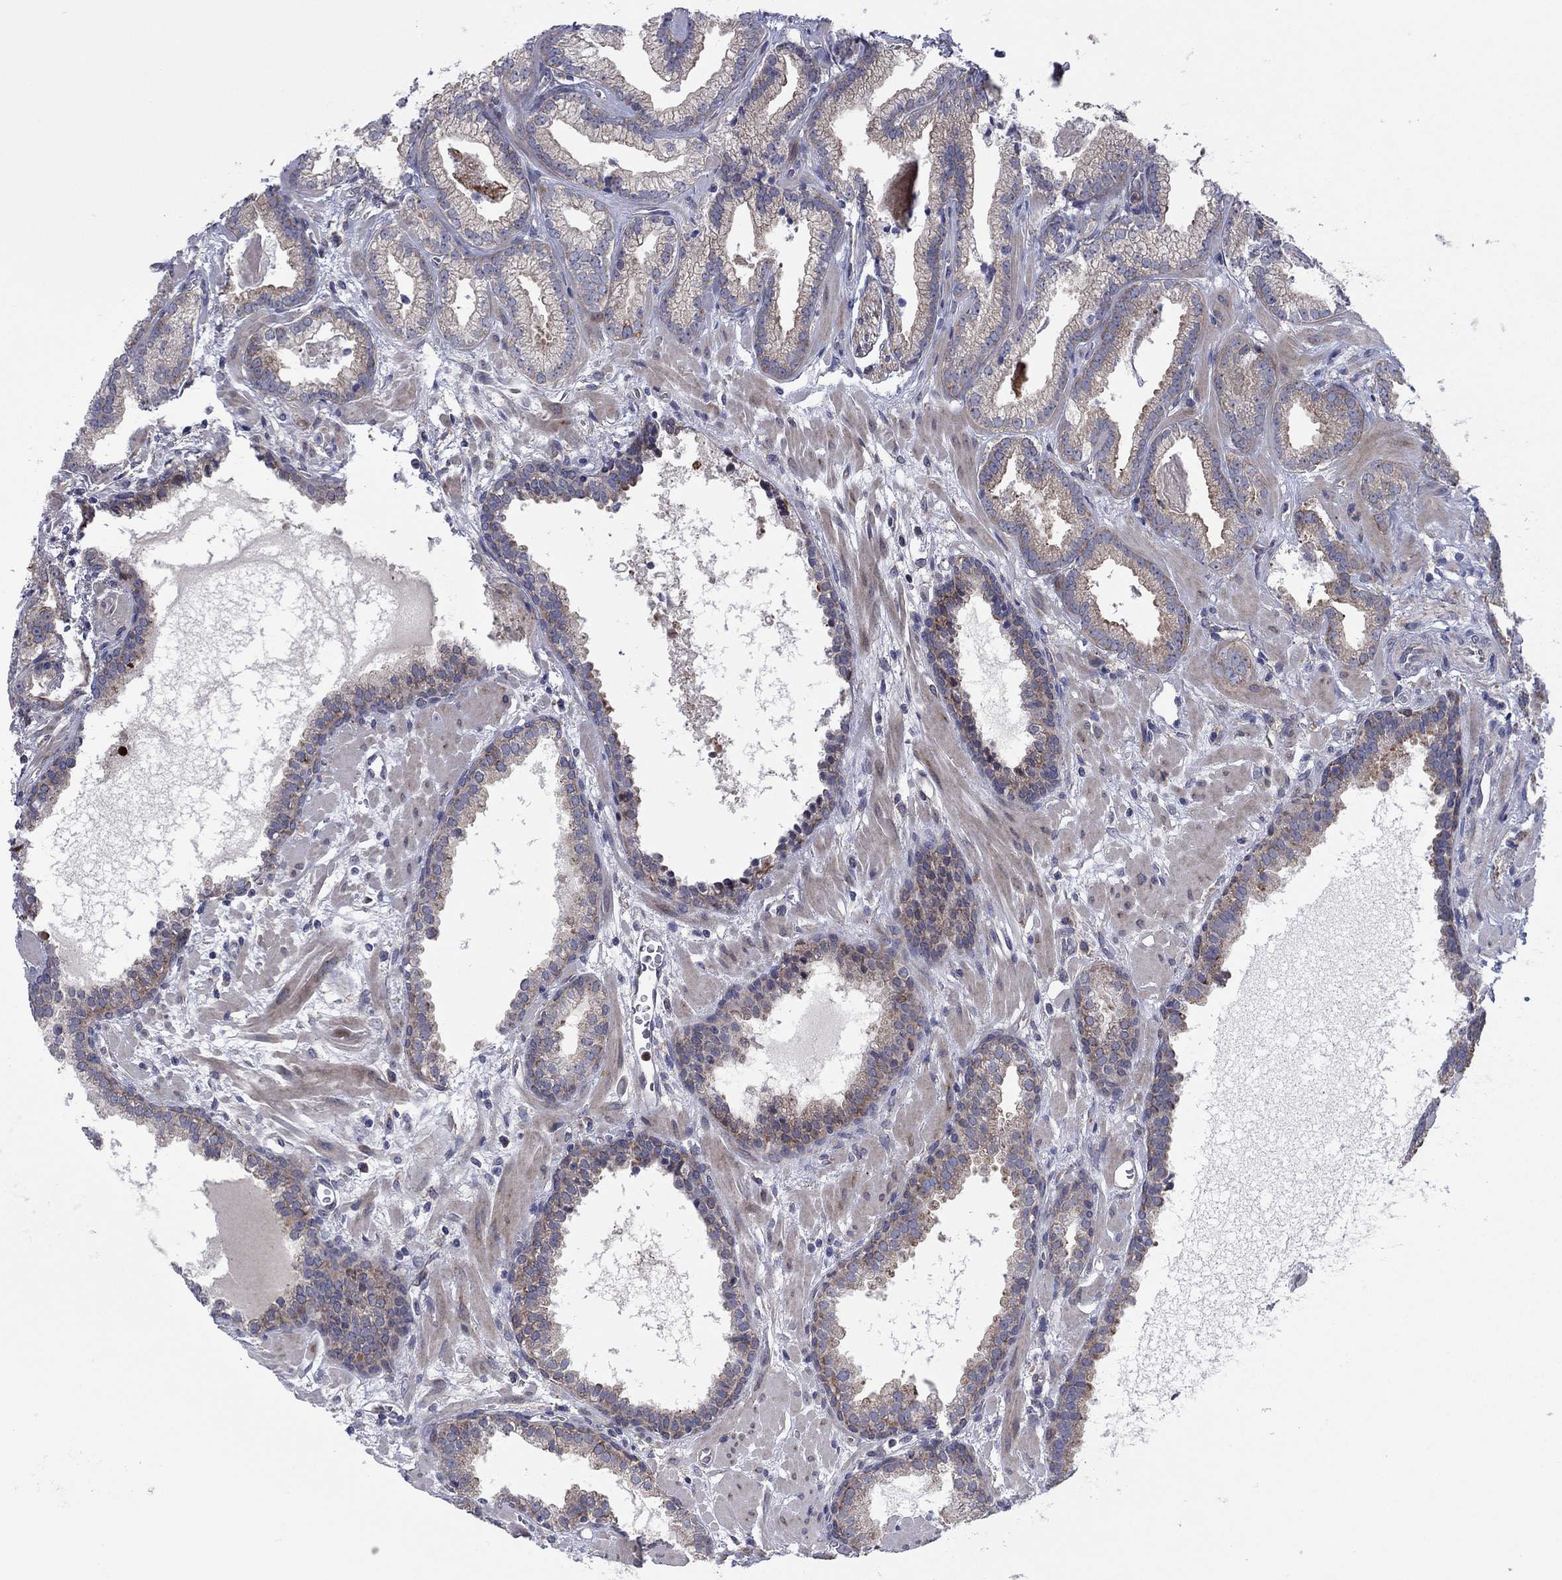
{"staining": {"intensity": "weak", "quantity": "25%-75%", "location": "cytoplasmic/membranous"}, "tissue": "prostate cancer", "cell_type": "Tumor cells", "image_type": "cancer", "snomed": [{"axis": "morphology", "description": "Adenocarcinoma, Low grade"}, {"axis": "topography", "description": "Prostate"}], "caption": "This image shows adenocarcinoma (low-grade) (prostate) stained with IHC to label a protein in brown. The cytoplasmic/membranous of tumor cells show weak positivity for the protein. Nuclei are counter-stained blue.", "gene": "GPR155", "patient": {"sex": "male", "age": 68}}